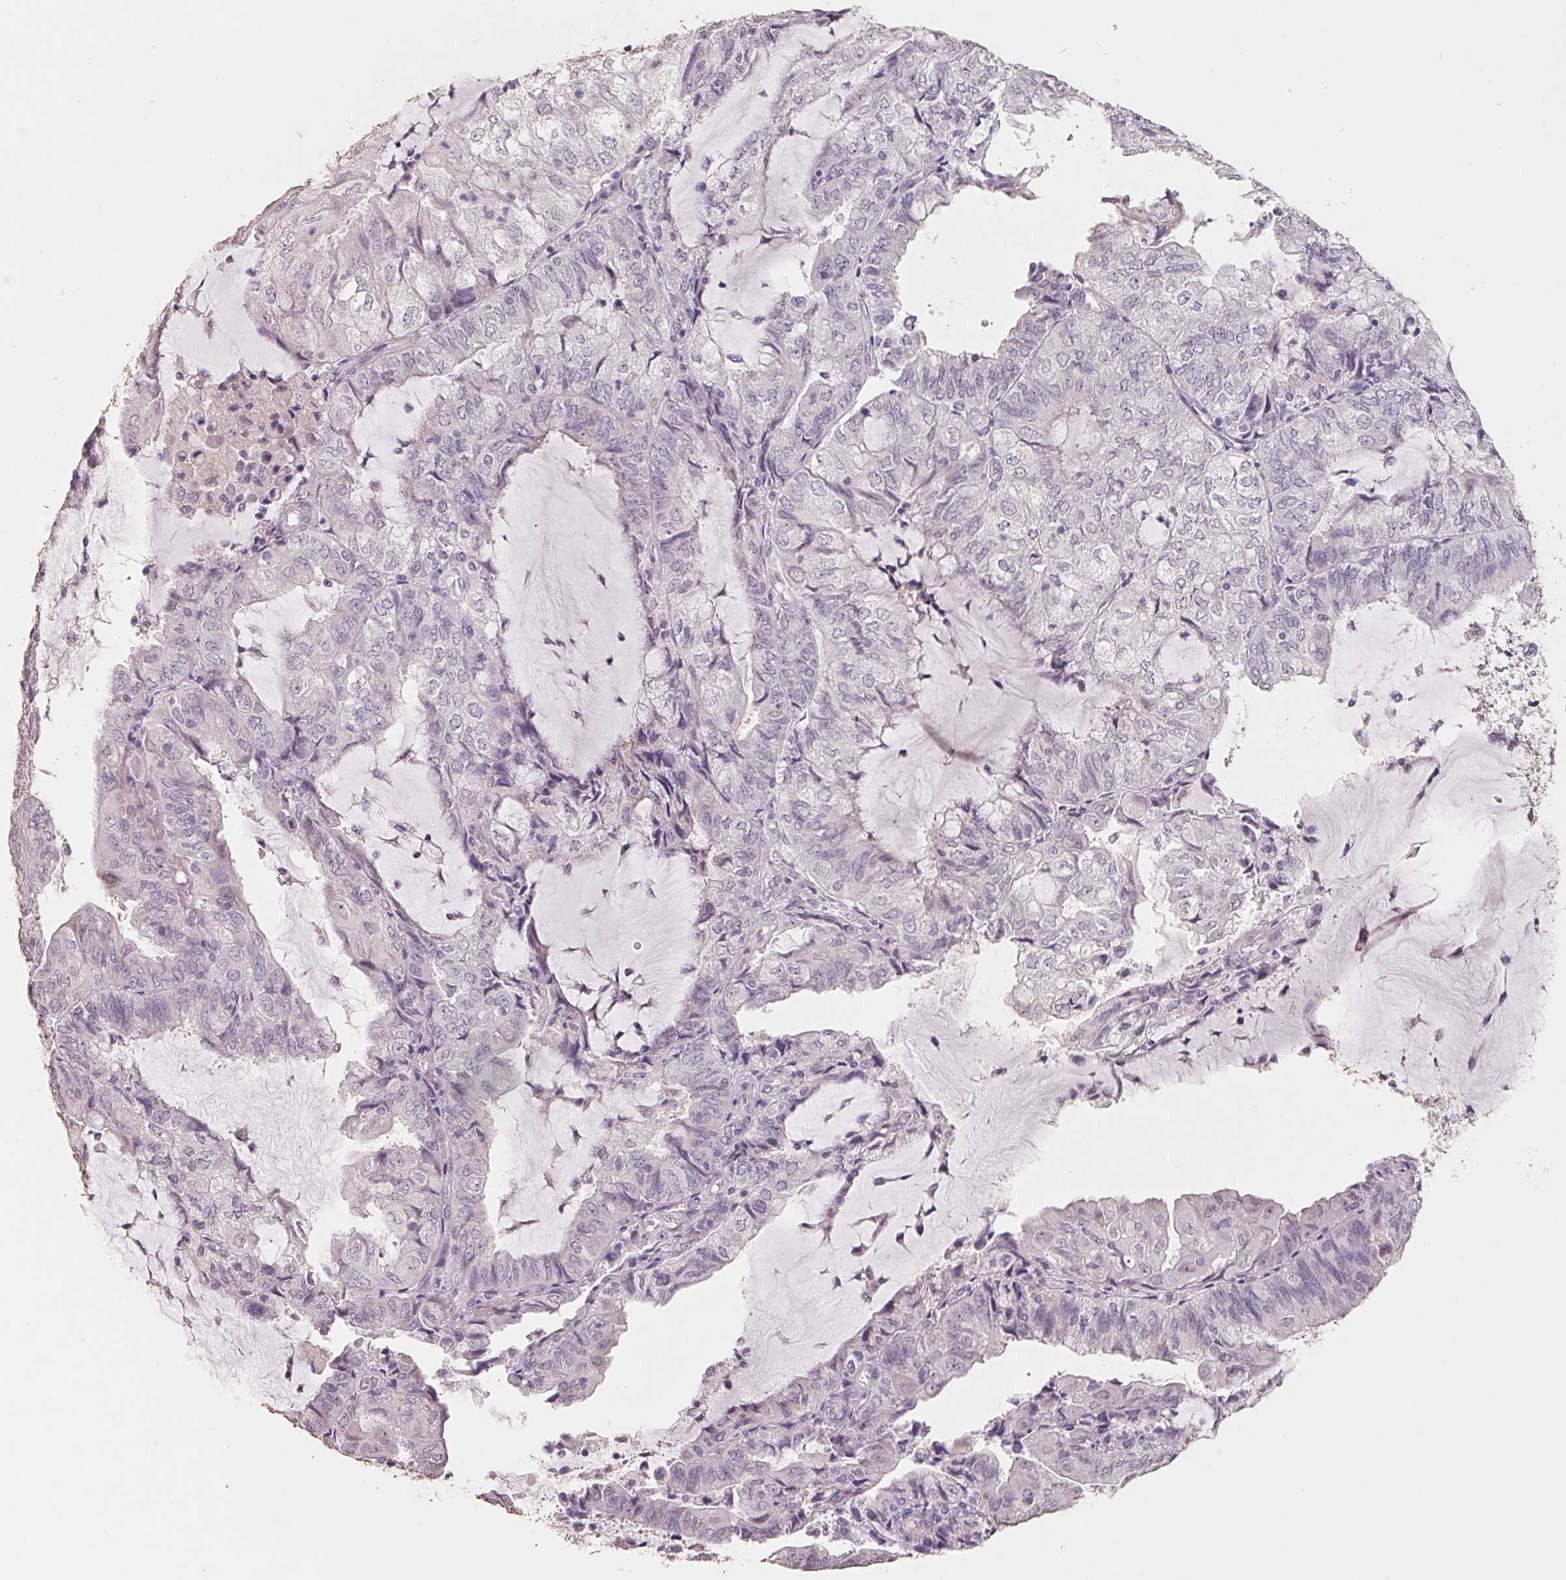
{"staining": {"intensity": "negative", "quantity": "none", "location": "none"}, "tissue": "endometrial cancer", "cell_type": "Tumor cells", "image_type": "cancer", "snomed": [{"axis": "morphology", "description": "Adenocarcinoma, NOS"}, {"axis": "topography", "description": "Endometrium"}], "caption": "Immunohistochemistry of endometrial adenocarcinoma shows no staining in tumor cells.", "gene": "FTCD", "patient": {"sex": "female", "age": 81}}